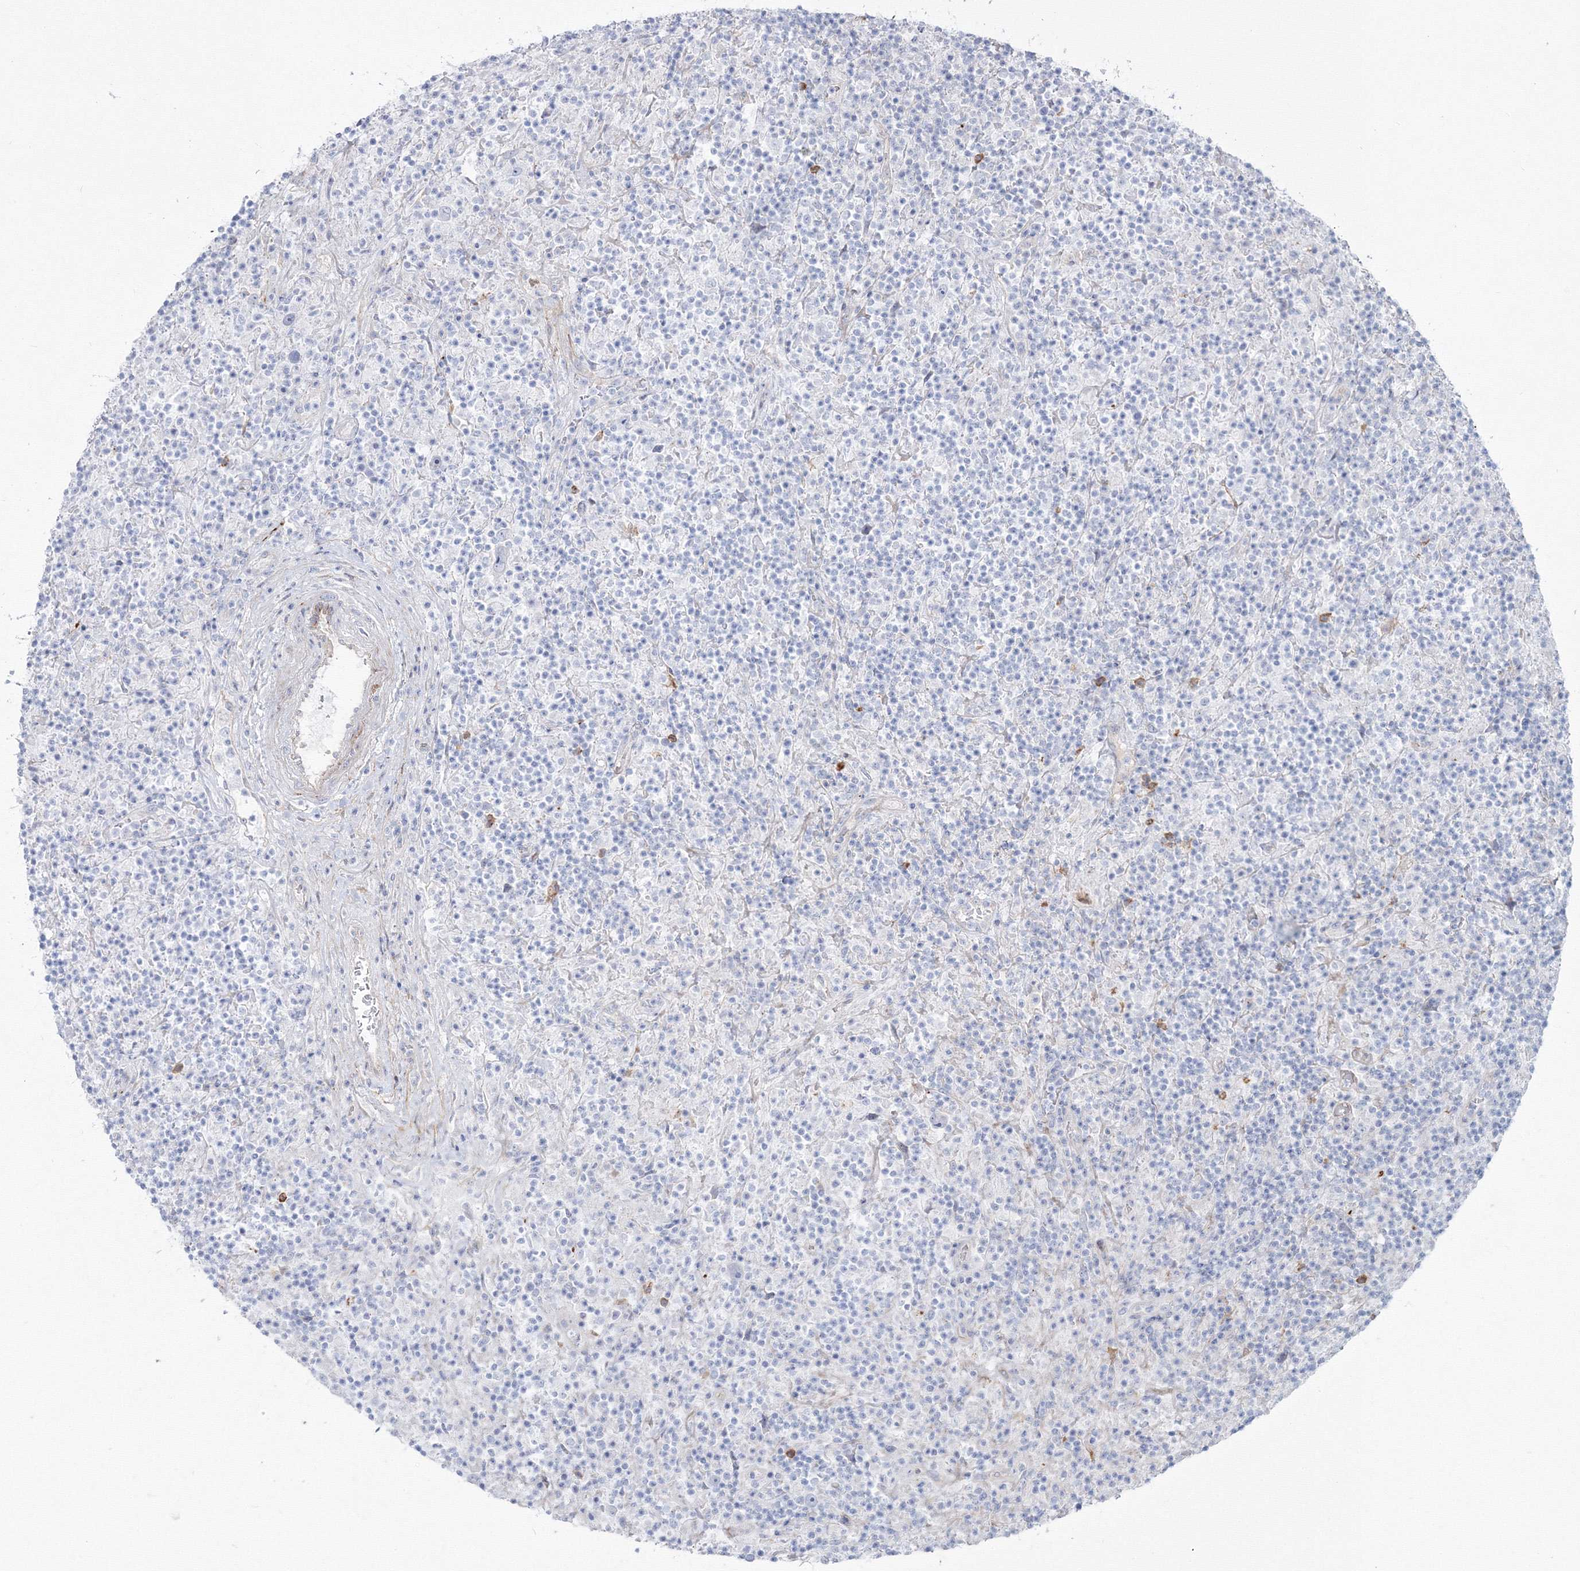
{"staining": {"intensity": "negative", "quantity": "none", "location": "none"}, "tissue": "lymphoma", "cell_type": "Tumor cells", "image_type": "cancer", "snomed": [{"axis": "morphology", "description": "Hodgkin's disease, NOS"}, {"axis": "topography", "description": "Lymph node"}], "caption": "Immunohistochemical staining of lymphoma reveals no significant expression in tumor cells.", "gene": "HYAL2", "patient": {"sex": "male", "age": 70}}